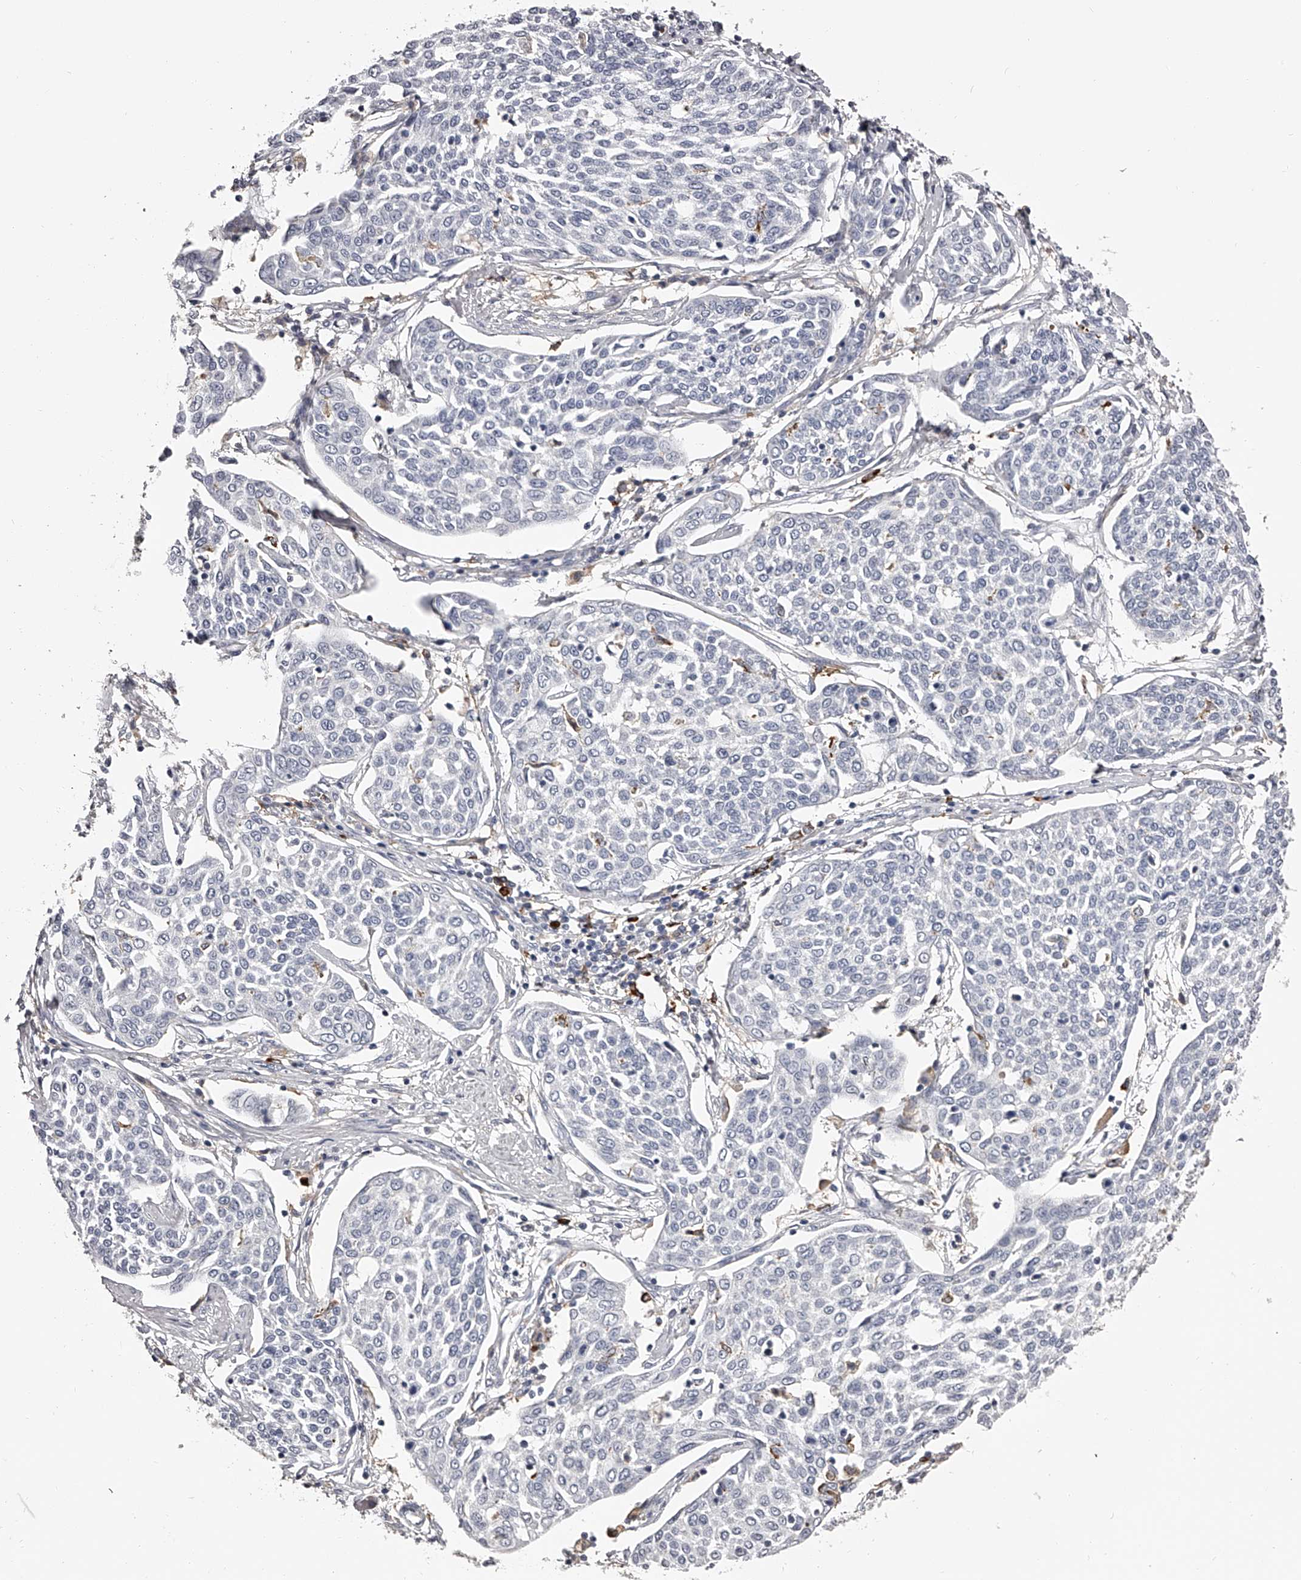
{"staining": {"intensity": "negative", "quantity": "none", "location": "none"}, "tissue": "cervical cancer", "cell_type": "Tumor cells", "image_type": "cancer", "snomed": [{"axis": "morphology", "description": "Squamous cell carcinoma, NOS"}, {"axis": "topography", "description": "Cervix"}], "caption": "The micrograph exhibits no significant positivity in tumor cells of squamous cell carcinoma (cervical).", "gene": "PACSIN1", "patient": {"sex": "female", "age": 34}}